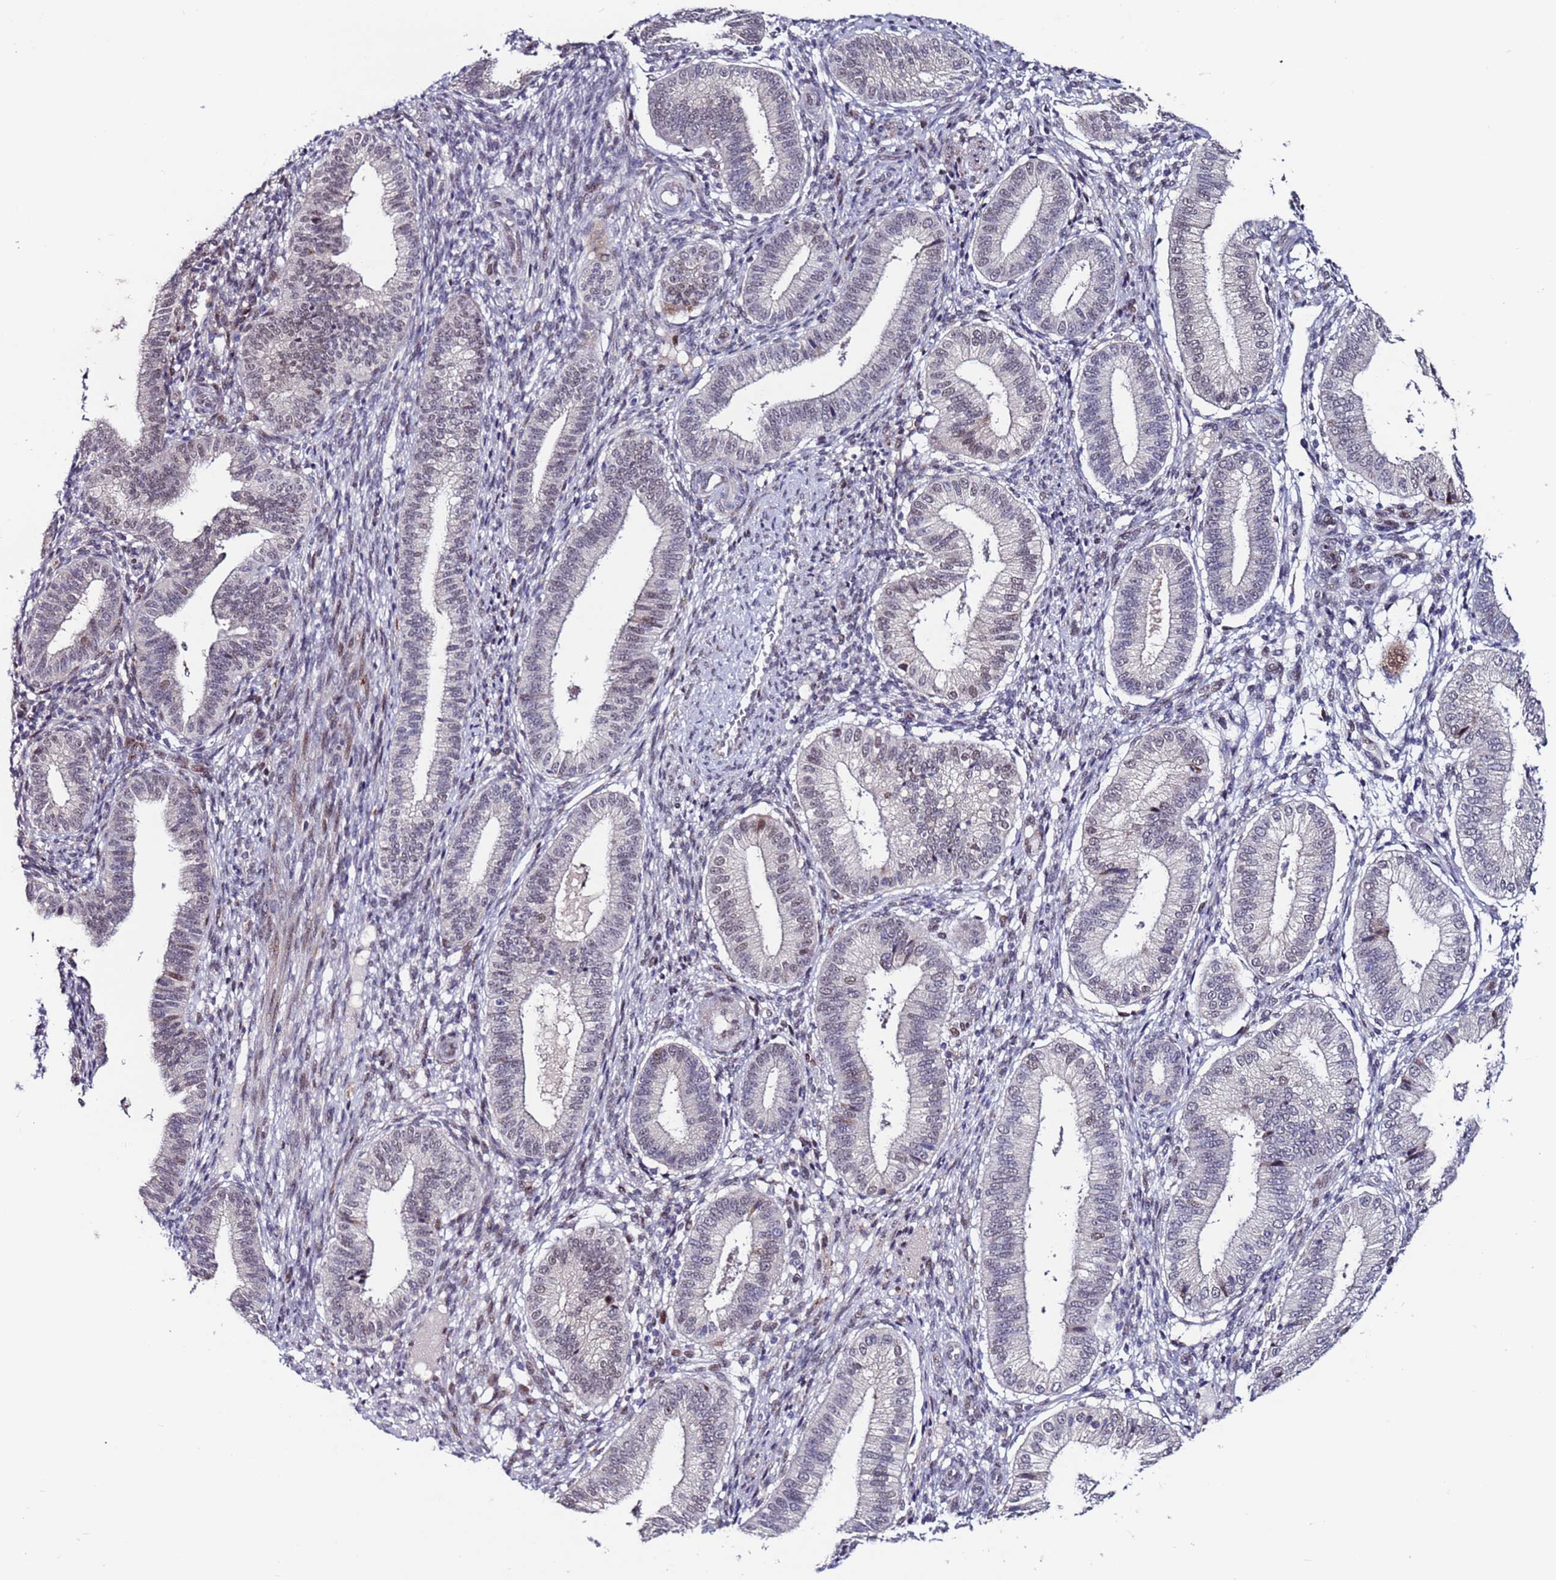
{"staining": {"intensity": "negative", "quantity": "none", "location": "none"}, "tissue": "endometrium", "cell_type": "Cells in endometrial stroma", "image_type": "normal", "snomed": [{"axis": "morphology", "description": "Normal tissue, NOS"}, {"axis": "topography", "description": "Endometrium"}], "caption": "This photomicrograph is of normal endometrium stained with immunohistochemistry (IHC) to label a protein in brown with the nuclei are counter-stained blue. There is no positivity in cells in endometrial stroma. (DAB IHC with hematoxylin counter stain).", "gene": "FBXO27", "patient": {"sex": "female", "age": 39}}